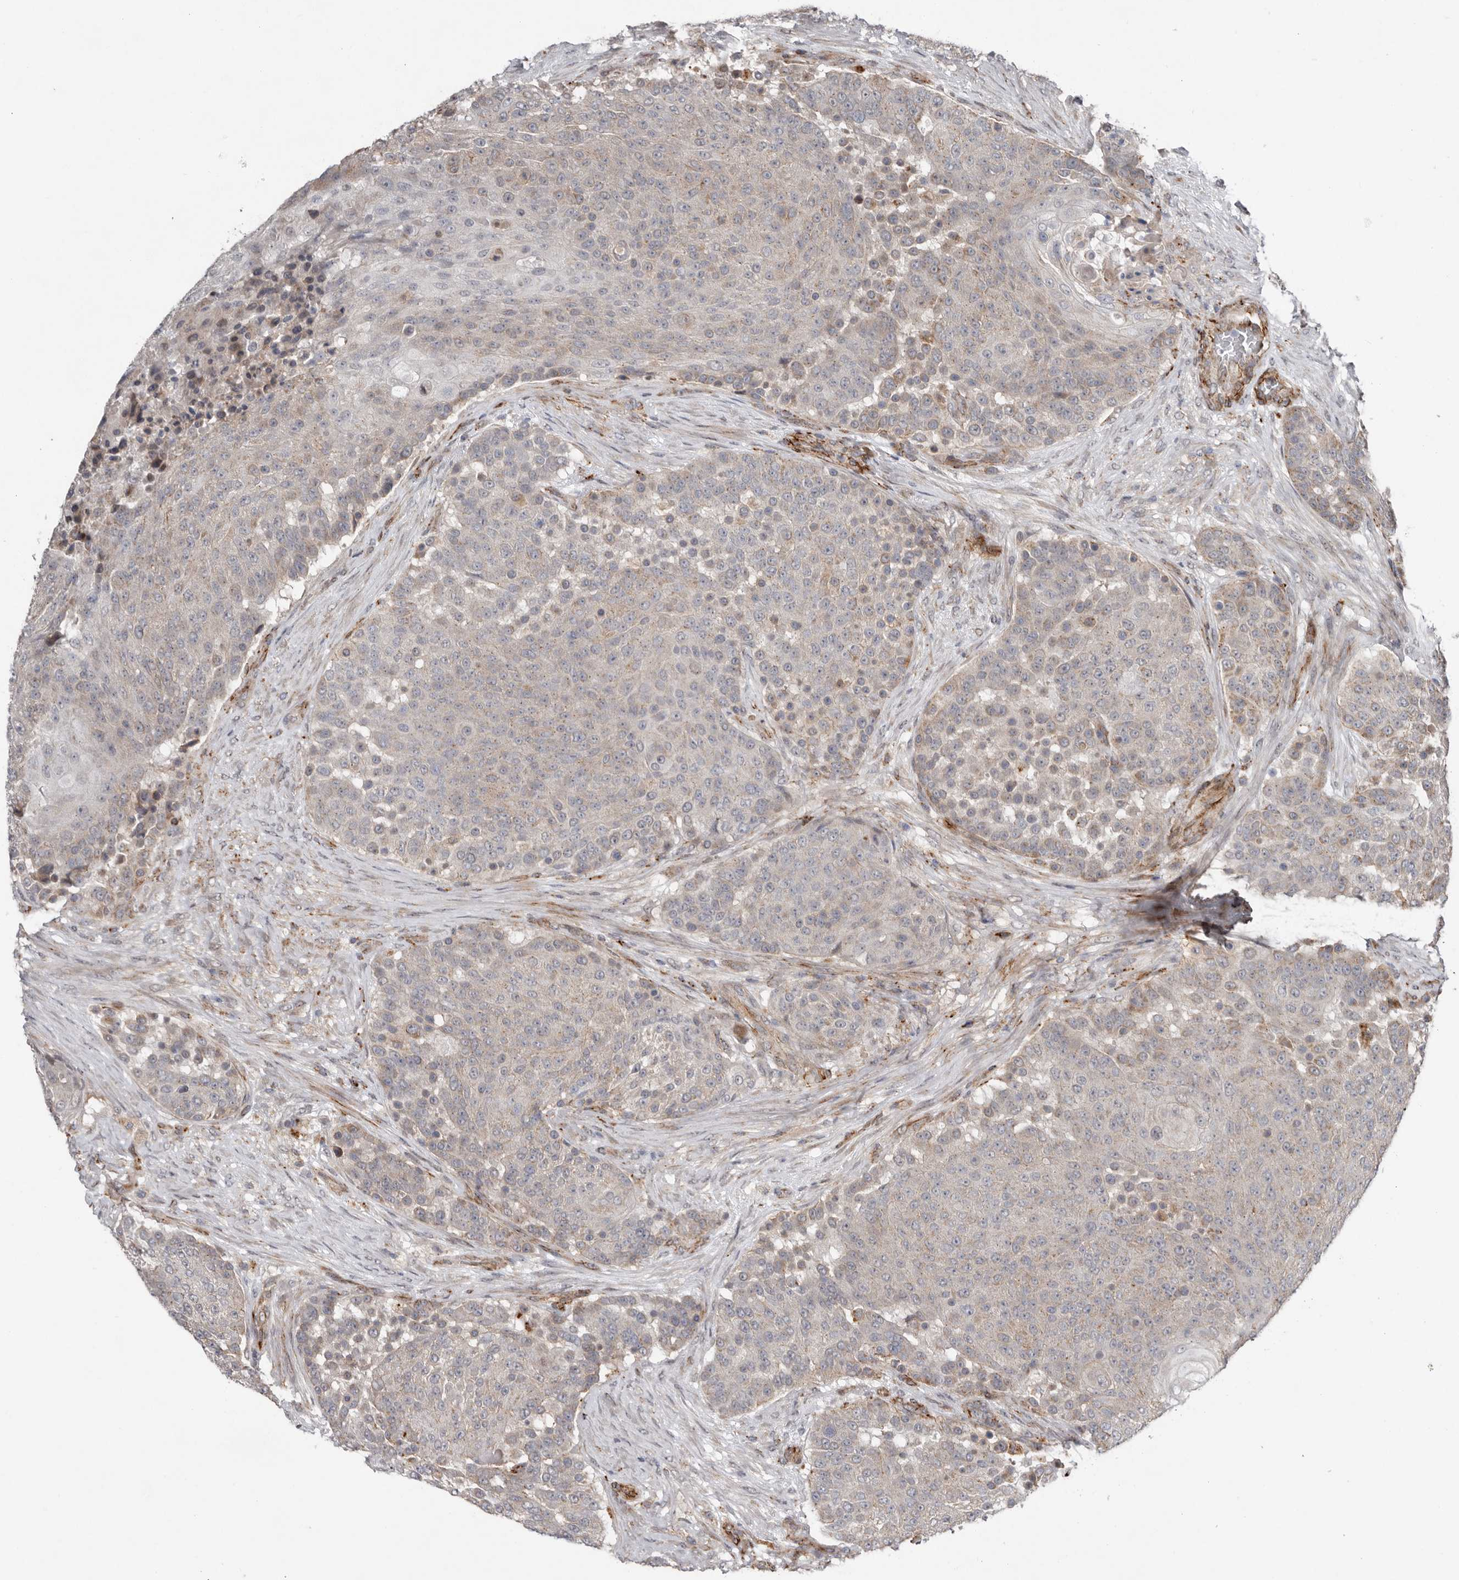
{"staining": {"intensity": "weak", "quantity": "<25%", "location": "cytoplasmic/membranous"}, "tissue": "urothelial cancer", "cell_type": "Tumor cells", "image_type": "cancer", "snomed": [{"axis": "morphology", "description": "Urothelial carcinoma, High grade"}, {"axis": "topography", "description": "Urinary bladder"}], "caption": "Tumor cells show no significant protein positivity in urothelial cancer. (DAB immunohistochemistry (IHC) with hematoxylin counter stain).", "gene": "RANBP17", "patient": {"sex": "female", "age": 63}}